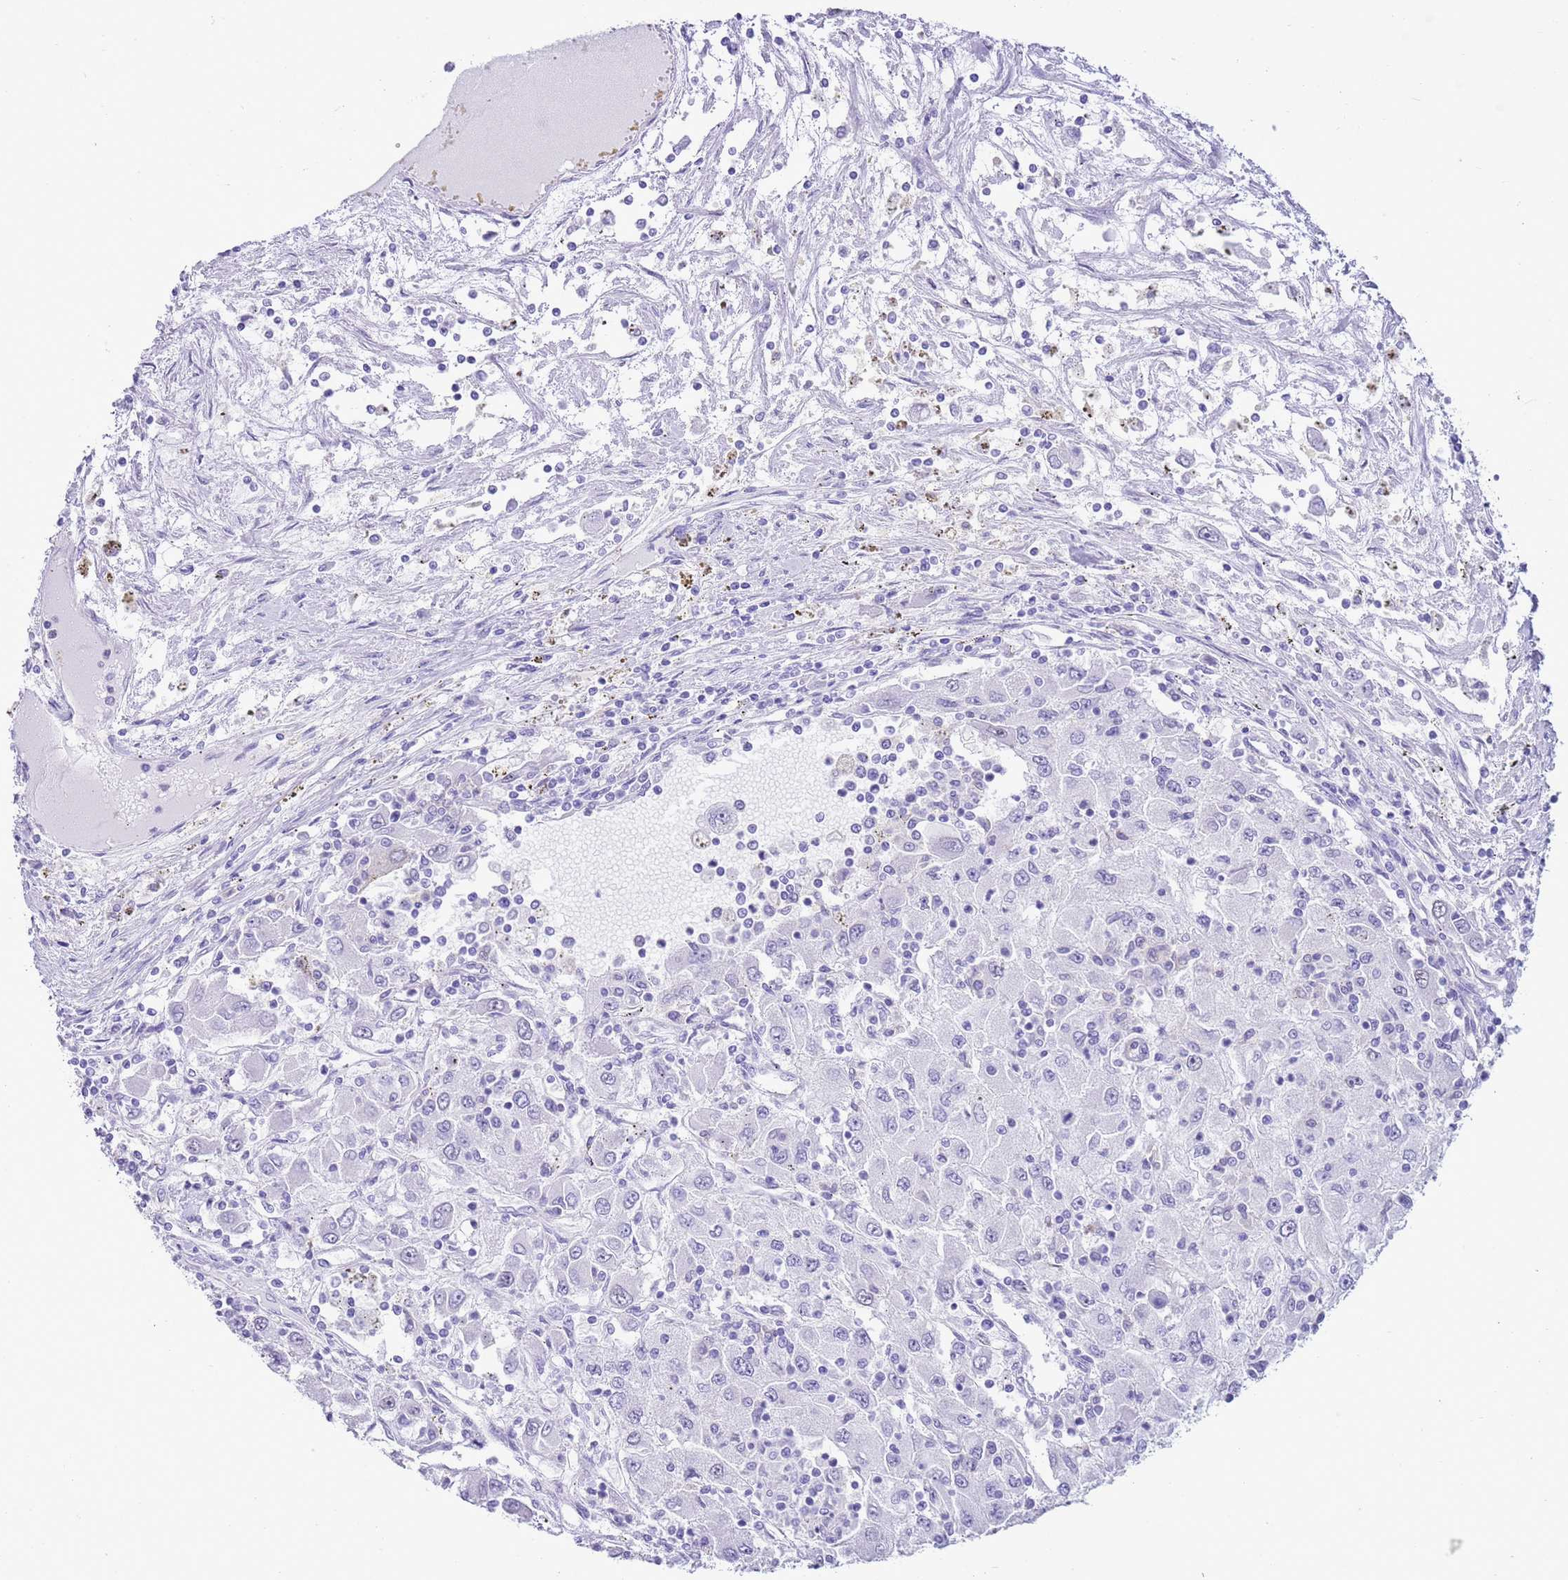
{"staining": {"intensity": "negative", "quantity": "none", "location": "none"}, "tissue": "renal cancer", "cell_type": "Tumor cells", "image_type": "cancer", "snomed": [{"axis": "morphology", "description": "Adenocarcinoma, NOS"}, {"axis": "topography", "description": "Kidney"}], "caption": "Renal cancer (adenocarcinoma) was stained to show a protein in brown. There is no significant staining in tumor cells.", "gene": "PPP1R17", "patient": {"sex": "female", "age": 67}}